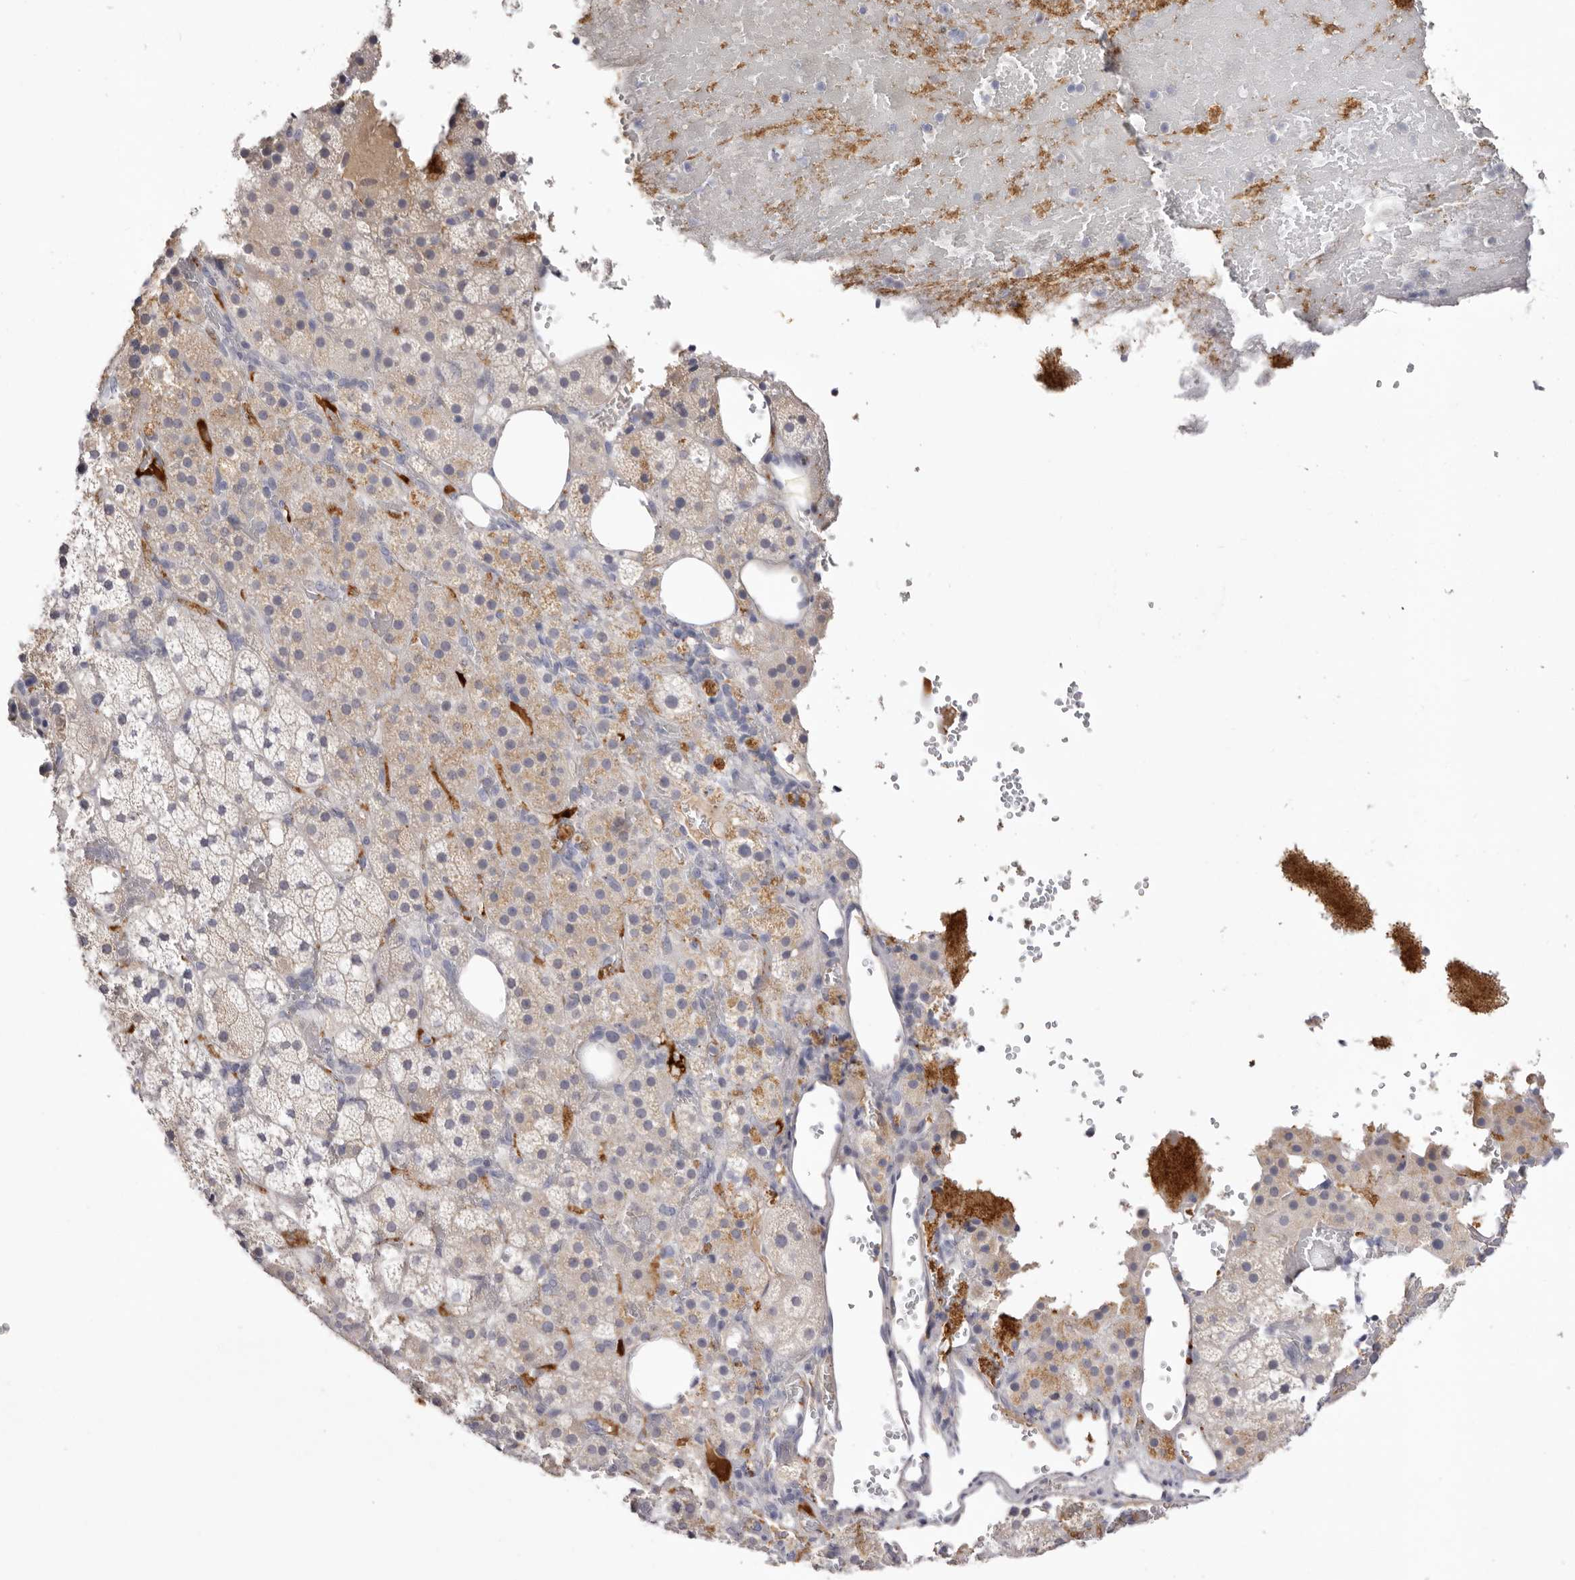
{"staining": {"intensity": "weak", "quantity": "25%-75%", "location": "cytoplasmic/membranous"}, "tissue": "adrenal gland", "cell_type": "Glandular cells", "image_type": "normal", "snomed": [{"axis": "morphology", "description": "Normal tissue, NOS"}, {"axis": "topography", "description": "Adrenal gland"}], "caption": "This micrograph exhibits benign adrenal gland stained with immunohistochemistry (IHC) to label a protein in brown. The cytoplasmic/membranous of glandular cells show weak positivity for the protein. Nuclei are counter-stained blue.", "gene": "LMLN", "patient": {"sex": "female", "age": 59}}